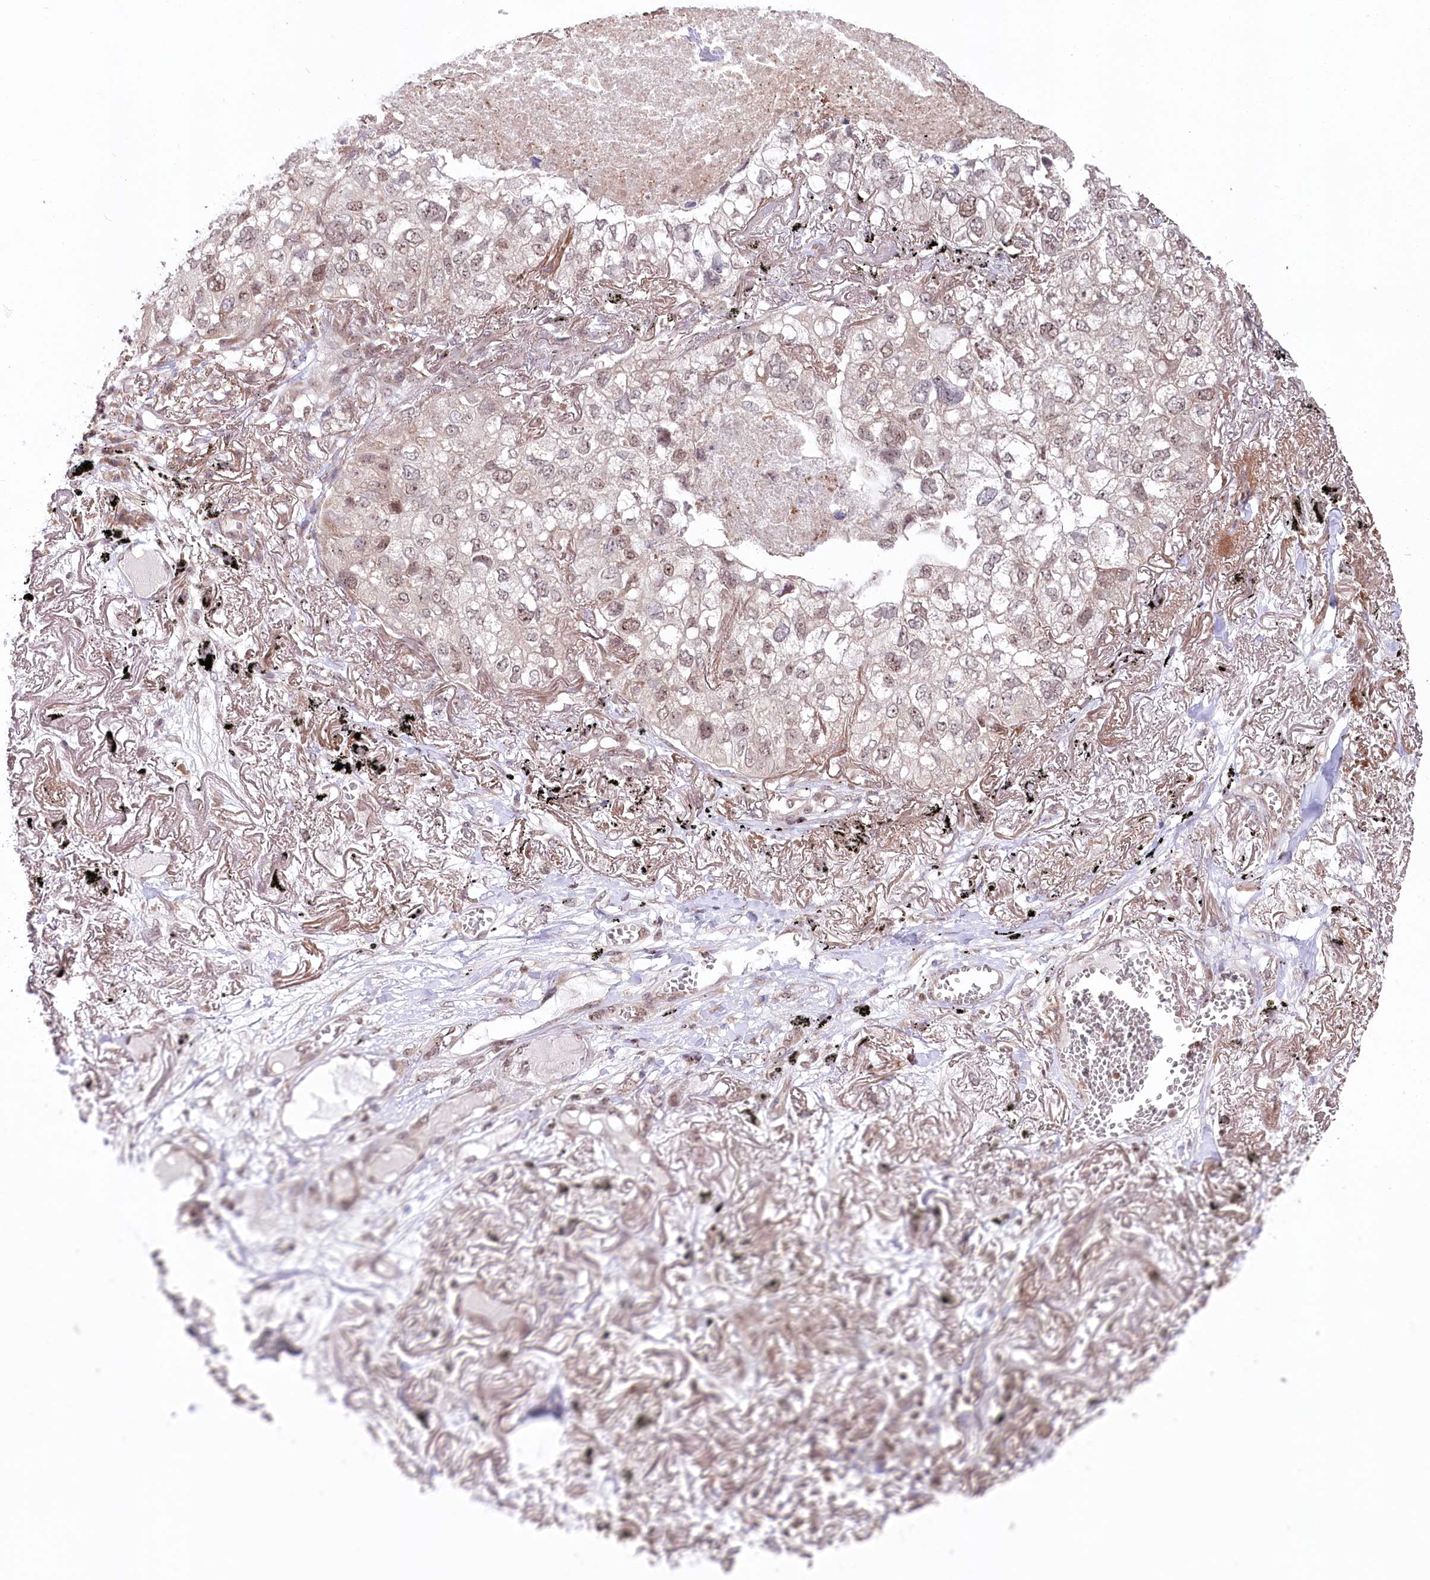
{"staining": {"intensity": "weak", "quantity": "<25%", "location": "nuclear"}, "tissue": "lung cancer", "cell_type": "Tumor cells", "image_type": "cancer", "snomed": [{"axis": "morphology", "description": "Adenocarcinoma, NOS"}, {"axis": "topography", "description": "Lung"}], "caption": "DAB (3,3'-diaminobenzidine) immunohistochemical staining of human lung adenocarcinoma displays no significant expression in tumor cells.", "gene": "CGGBP1", "patient": {"sex": "male", "age": 65}}